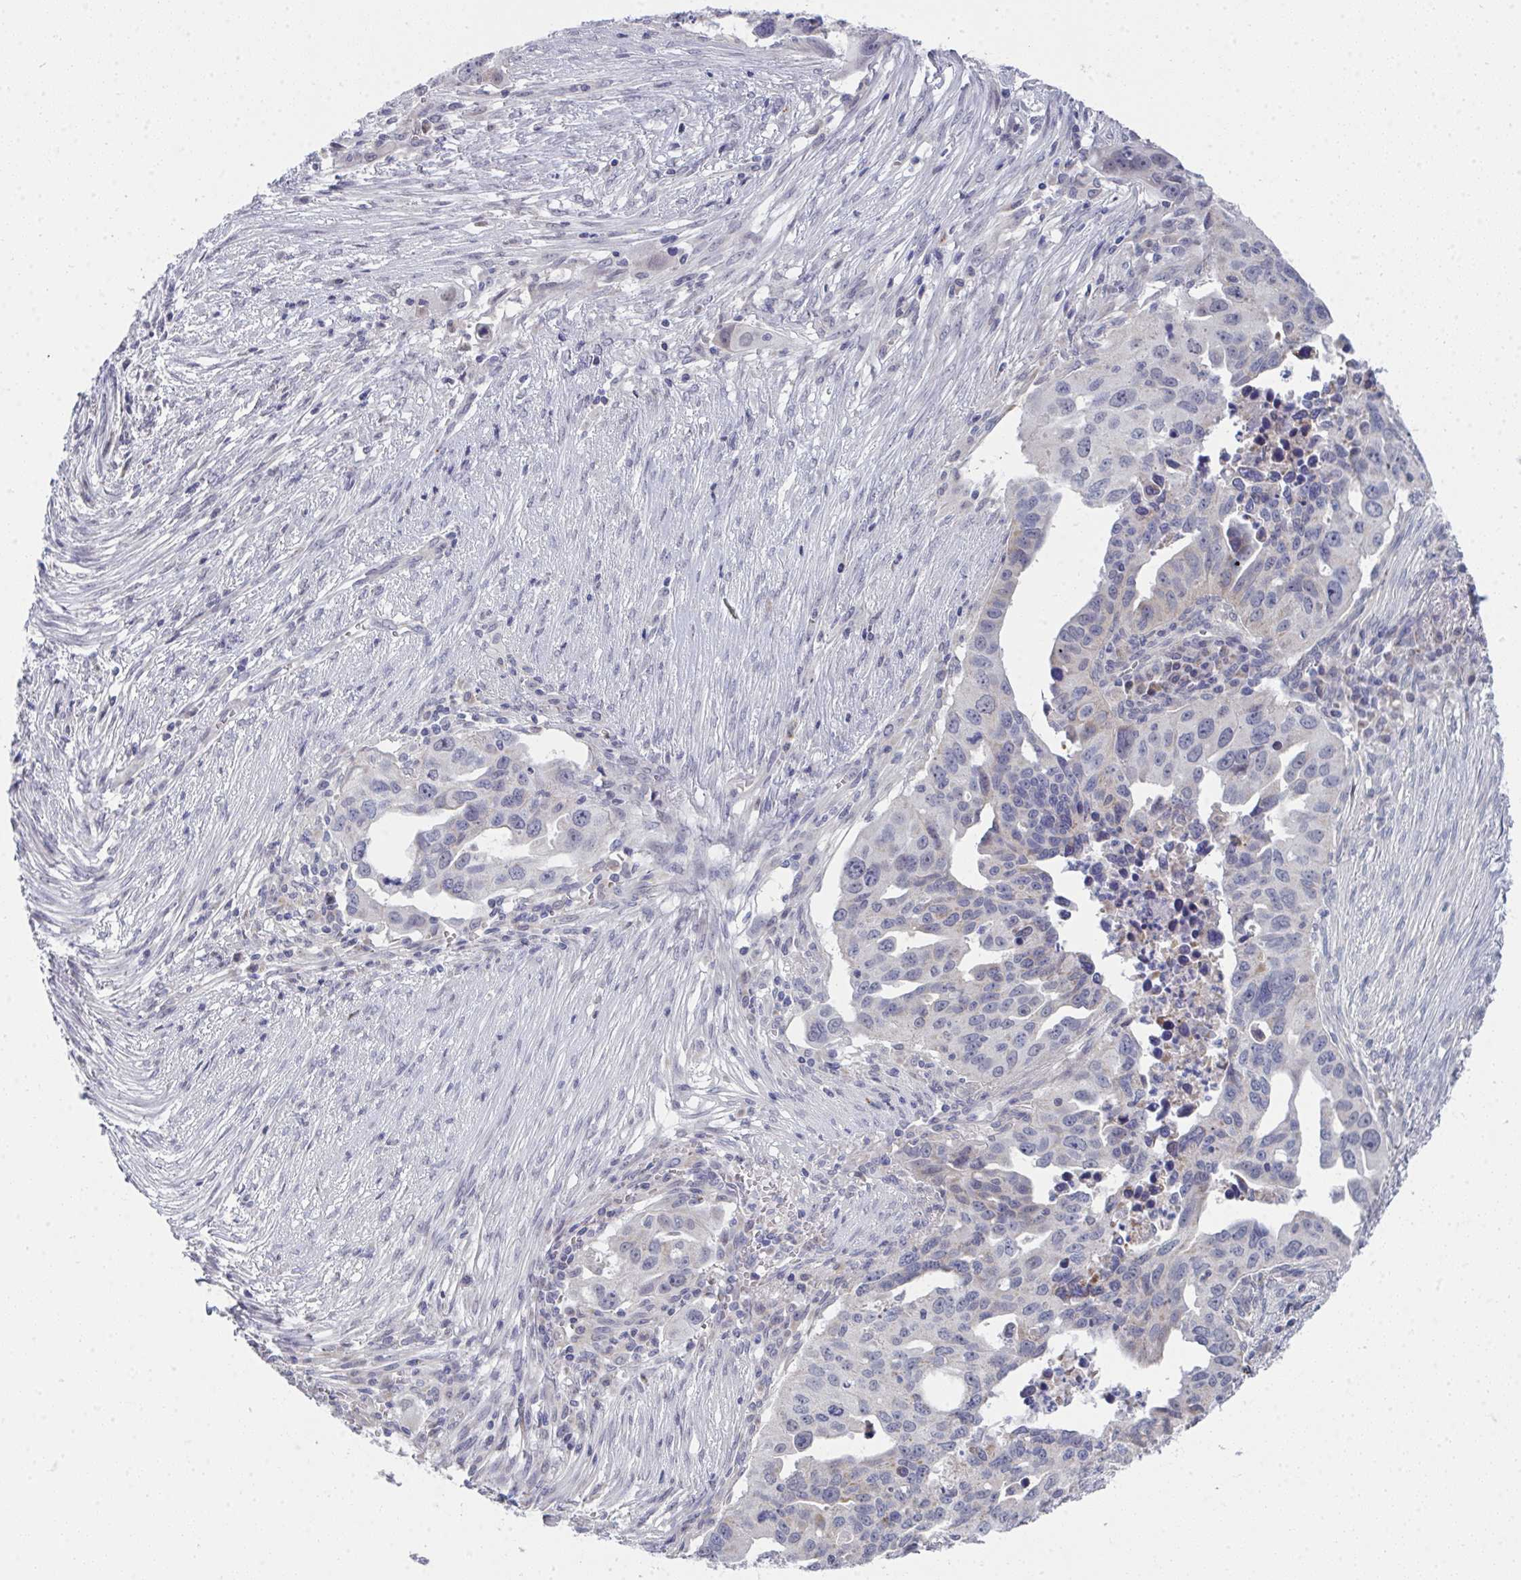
{"staining": {"intensity": "negative", "quantity": "none", "location": "none"}, "tissue": "ovarian cancer", "cell_type": "Tumor cells", "image_type": "cancer", "snomed": [{"axis": "morphology", "description": "Carcinoma, endometroid"}, {"axis": "morphology", "description": "Cystadenocarcinoma, serous, NOS"}, {"axis": "topography", "description": "Ovary"}], "caption": "IHC photomicrograph of human ovarian cancer stained for a protein (brown), which demonstrates no expression in tumor cells.", "gene": "VWDE", "patient": {"sex": "female", "age": 45}}